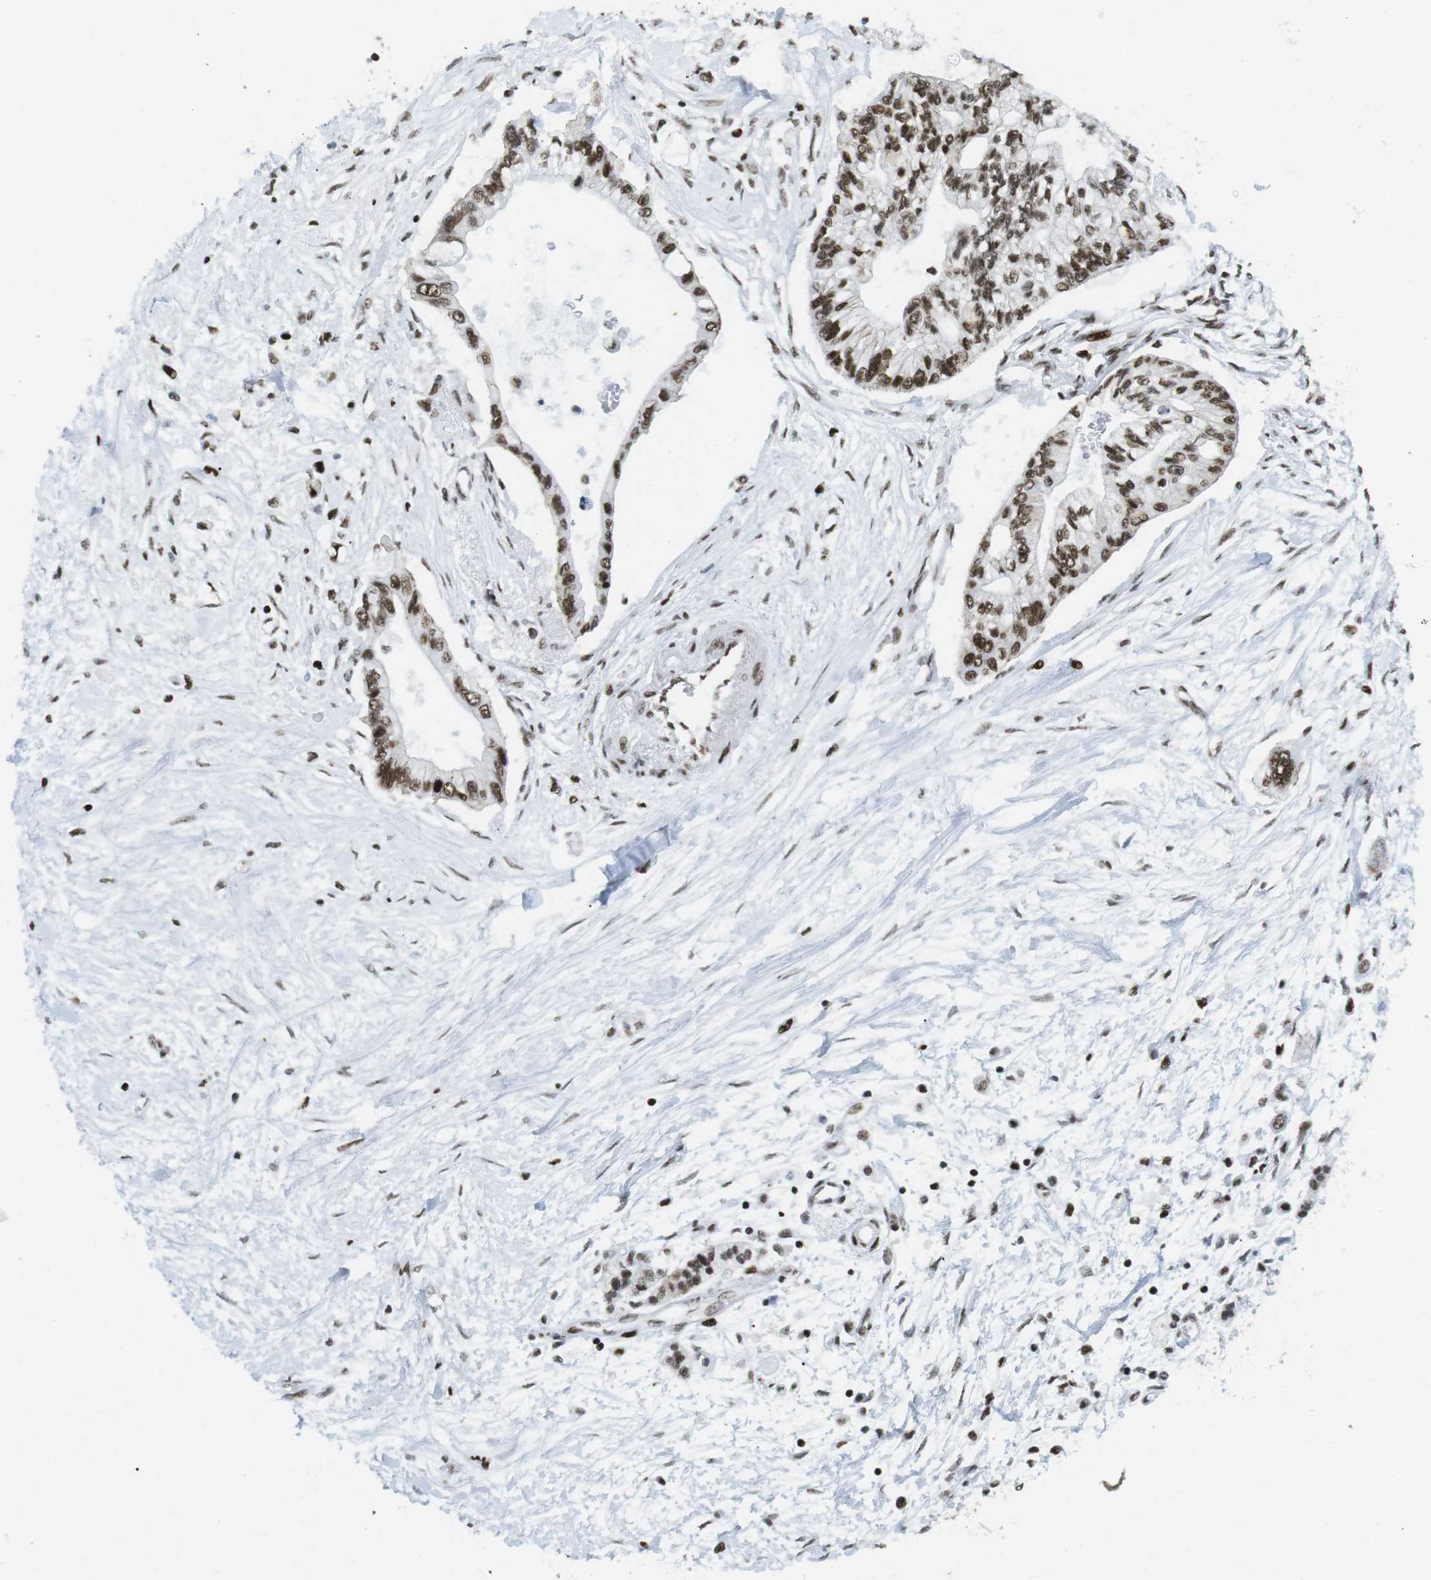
{"staining": {"intensity": "strong", "quantity": ">75%", "location": "nuclear"}, "tissue": "pancreatic cancer", "cell_type": "Tumor cells", "image_type": "cancer", "snomed": [{"axis": "morphology", "description": "Adenocarcinoma, NOS"}, {"axis": "topography", "description": "Pancreas"}], "caption": "Tumor cells exhibit high levels of strong nuclear expression in about >75% of cells in human pancreatic cancer.", "gene": "ARID1A", "patient": {"sex": "female", "age": 77}}